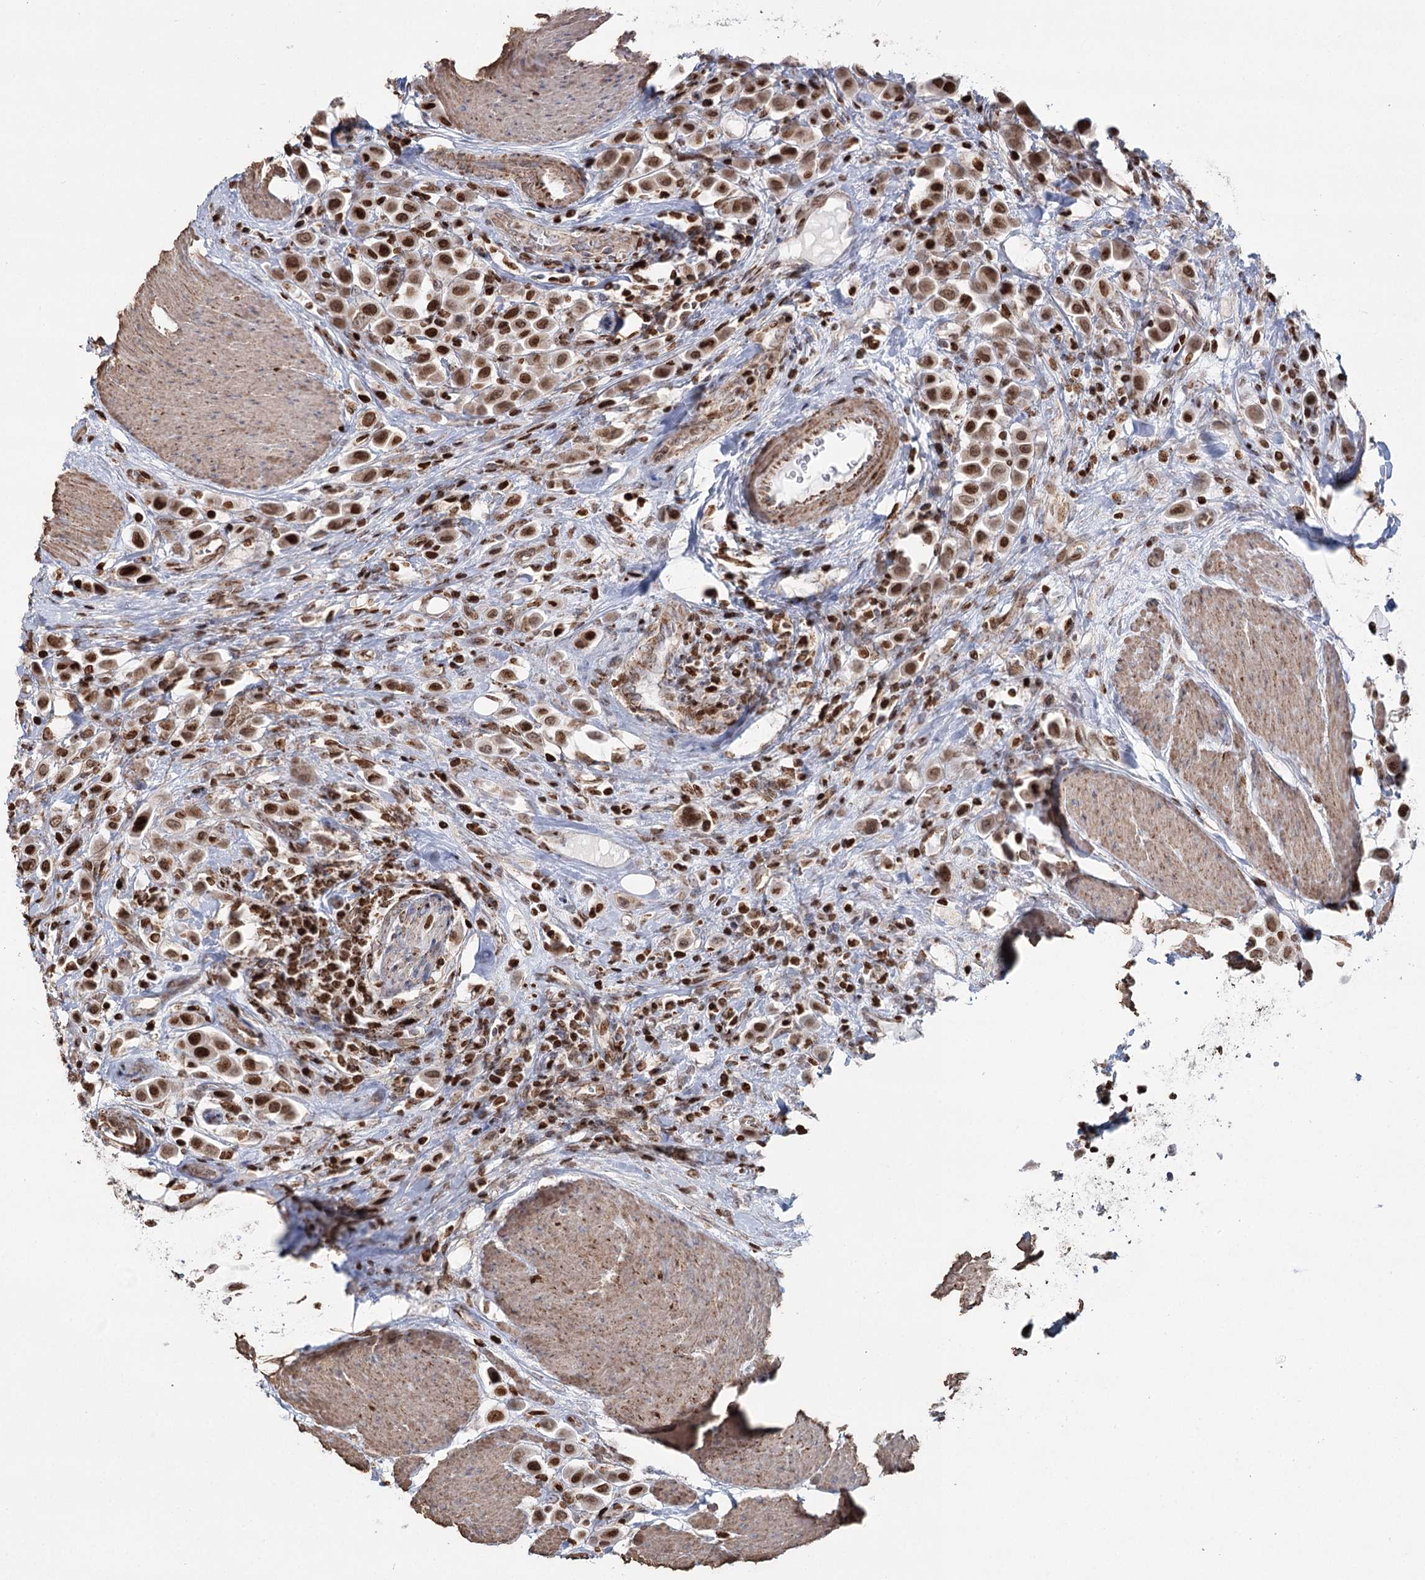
{"staining": {"intensity": "moderate", "quantity": ">75%", "location": "nuclear"}, "tissue": "urothelial cancer", "cell_type": "Tumor cells", "image_type": "cancer", "snomed": [{"axis": "morphology", "description": "Urothelial carcinoma, High grade"}, {"axis": "topography", "description": "Urinary bladder"}], "caption": "High-magnification brightfield microscopy of high-grade urothelial carcinoma stained with DAB (brown) and counterstained with hematoxylin (blue). tumor cells exhibit moderate nuclear expression is present in approximately>75% of cells. The staining is performed using DAB (3,3'-diaminobenzidine) brown chromogen to label protein expression. The nuclei are counter-stained blue using hematoxylin.", "gene": "PDHX", "patient": {"sex": "male", "age": 50}}